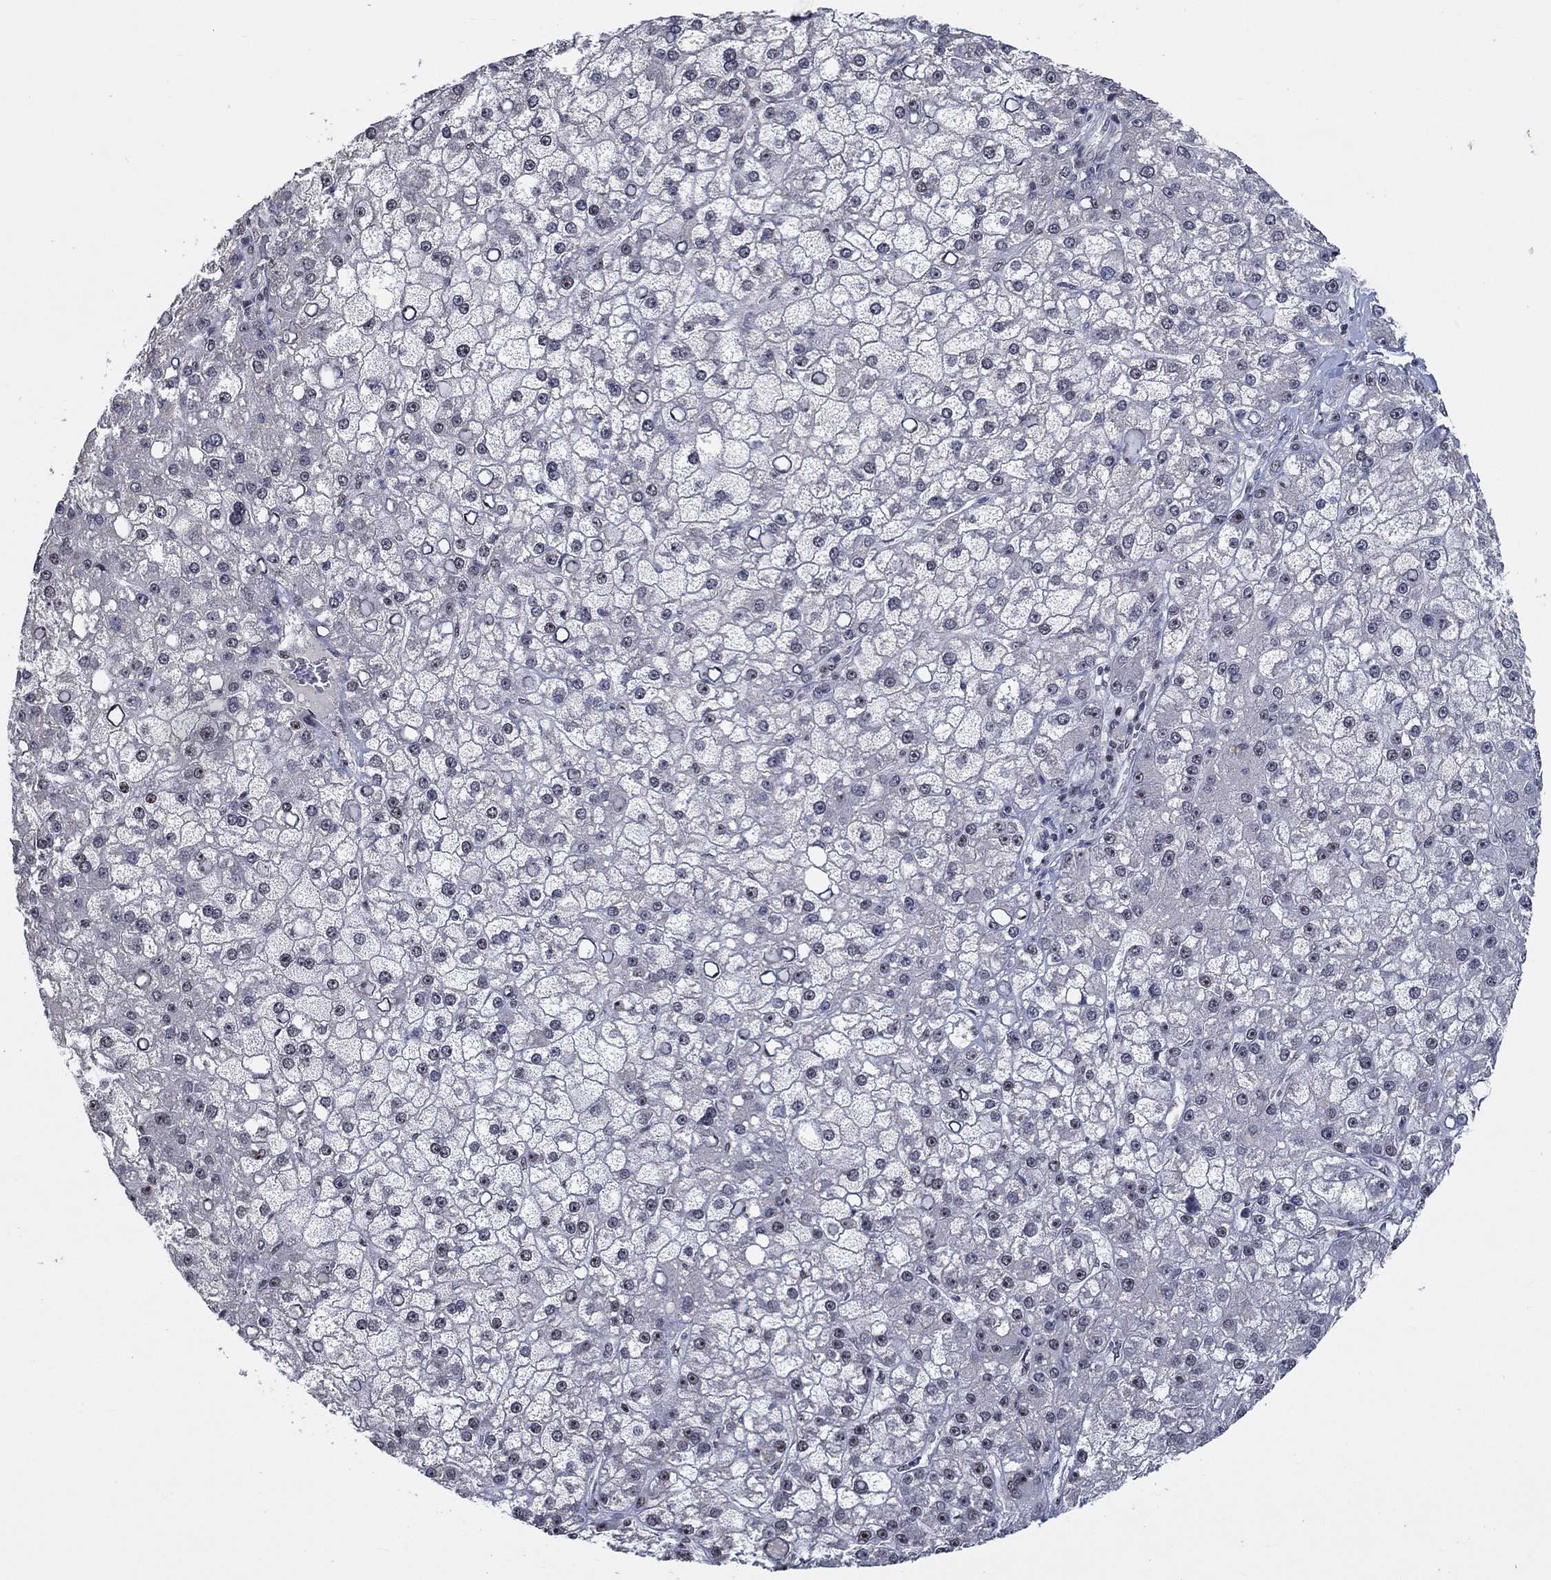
{"staining": {"intensity": "negative", "quantity": "none", "location": "none"}, "tissue": "liver cancer", "cell_type": "Tumor cells", "image_type": "cancer", "snomed": [{"axis": "morphology", "description": "Carcinoma, Hepatocellular, NOS"}, {"axis": "topography", "description": "Liver"}], "caption": "Image shows no significant protein staining in tumor cells of liver hepatocellular carcinoma.", "gene": "HTN1", "patient": {"sex": "male", "age": 67}}